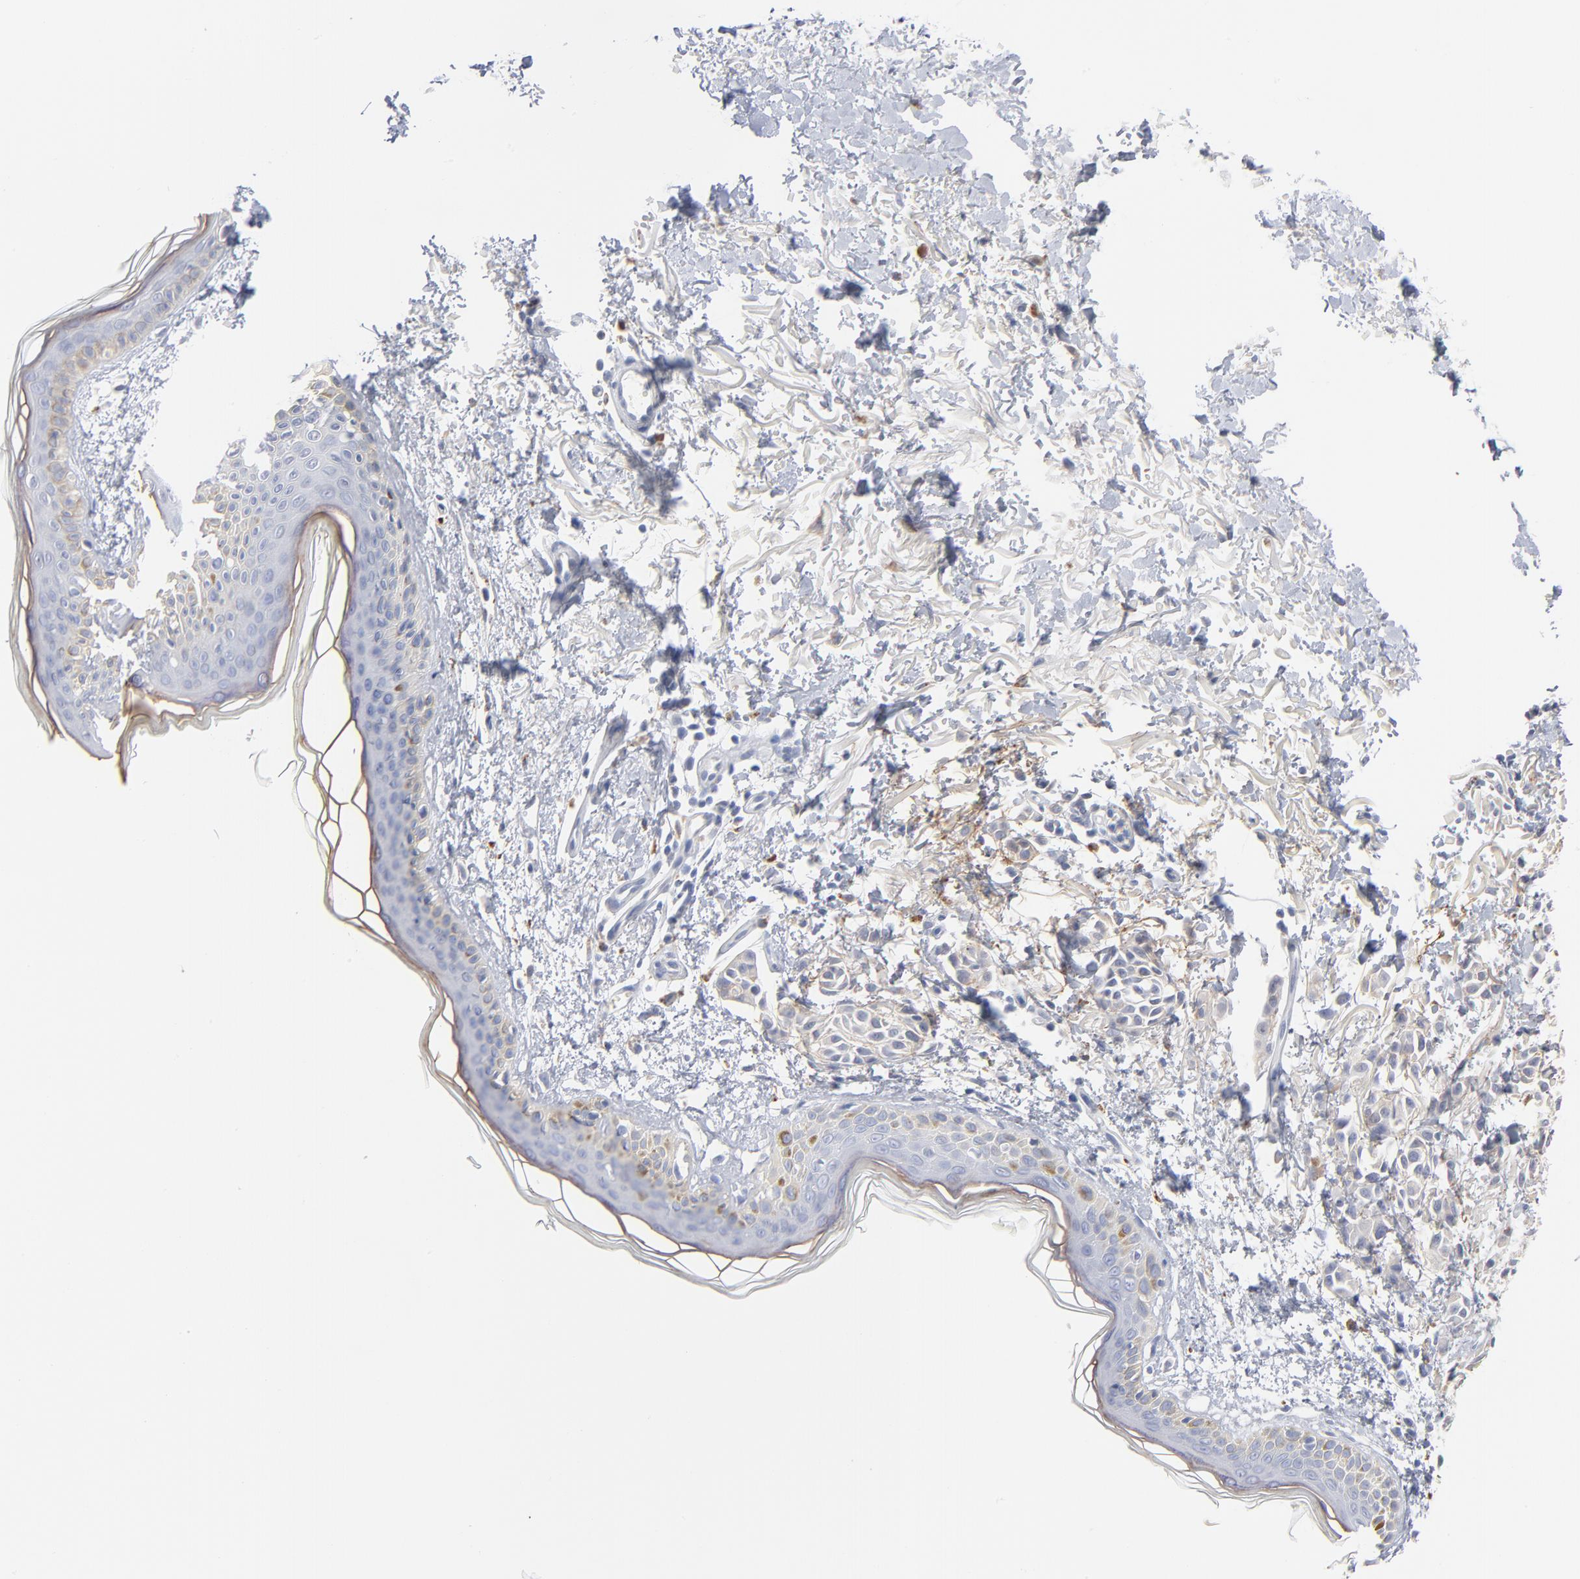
{"staining": {"intensity": "negative", "quantity": "none", "location": "none"}, "tissue": "melanoma", "cell_type": "Tumor cells", "image_type": "cancer", "snomed": [{"axis": "morphology", "description": "Malignant melanoma, NOS"}, {"axis": "topography", "description": "Skin"}], "caption": "This photomicrograph is of malignant melanoma stained with immunohistochemistry to label a protein in brown with the nuclei are counter-stained blue. There is no staining in tumor cells.", "gene": "LTBP2", "patient": {"sex": "male", "age": 76}}